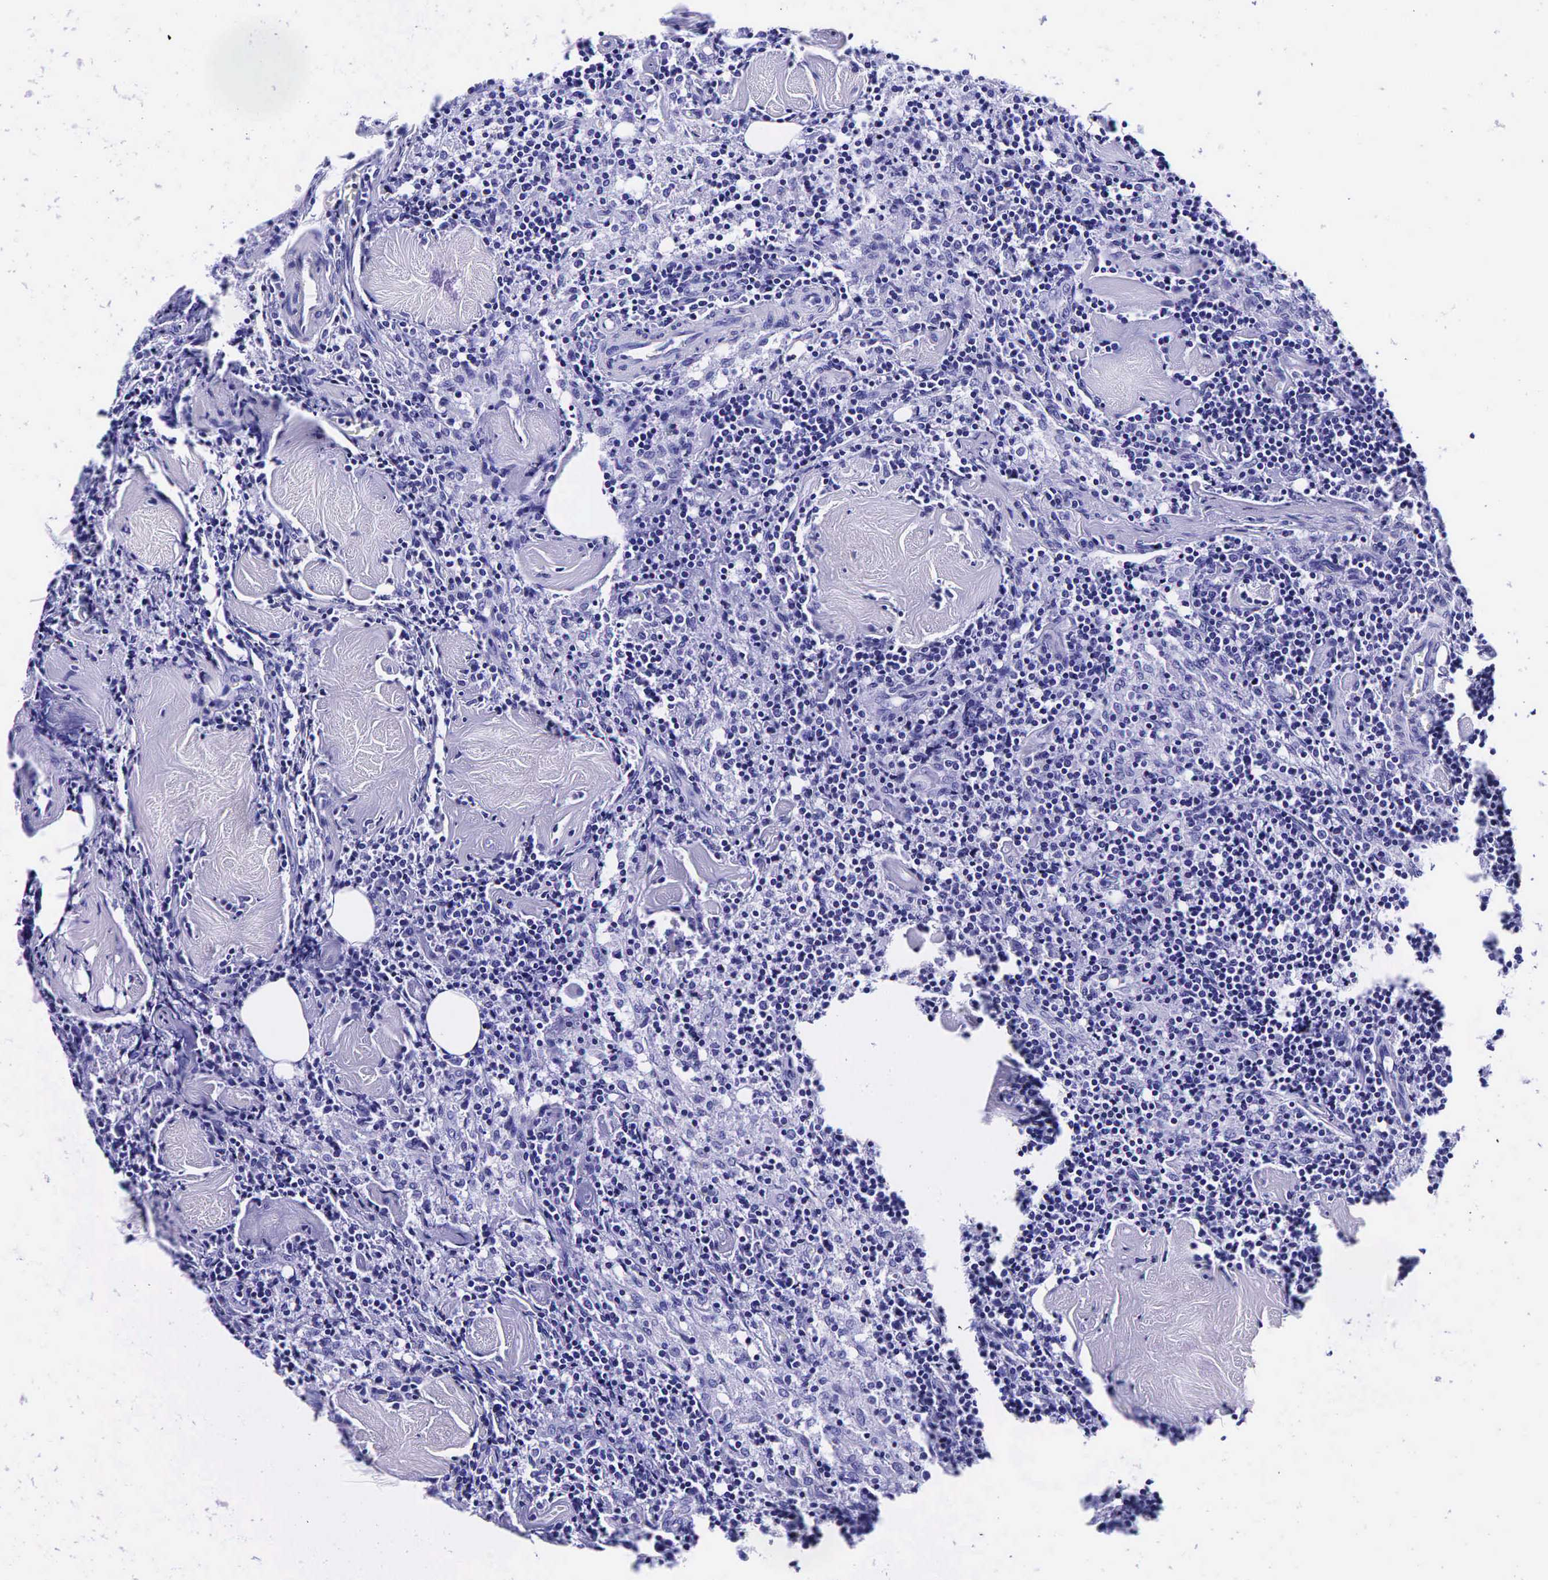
{"staining": {"intensity": "negative", "quantity": "none", "location": "none"}, "tissue": "lymph node", "cell_type": "Germinal center cells", "image_type": "normal", "snomed": [{"axis": "morphology", "description": "Normal tissue, NOS"}, {"axis": "topography", "description": "Lymph node"}], "caption": "The image demonstrates no significant expression in germinal center cells of lymph node.", "gene": "GAST", "patient": {"sex": "male", "age": 67}}